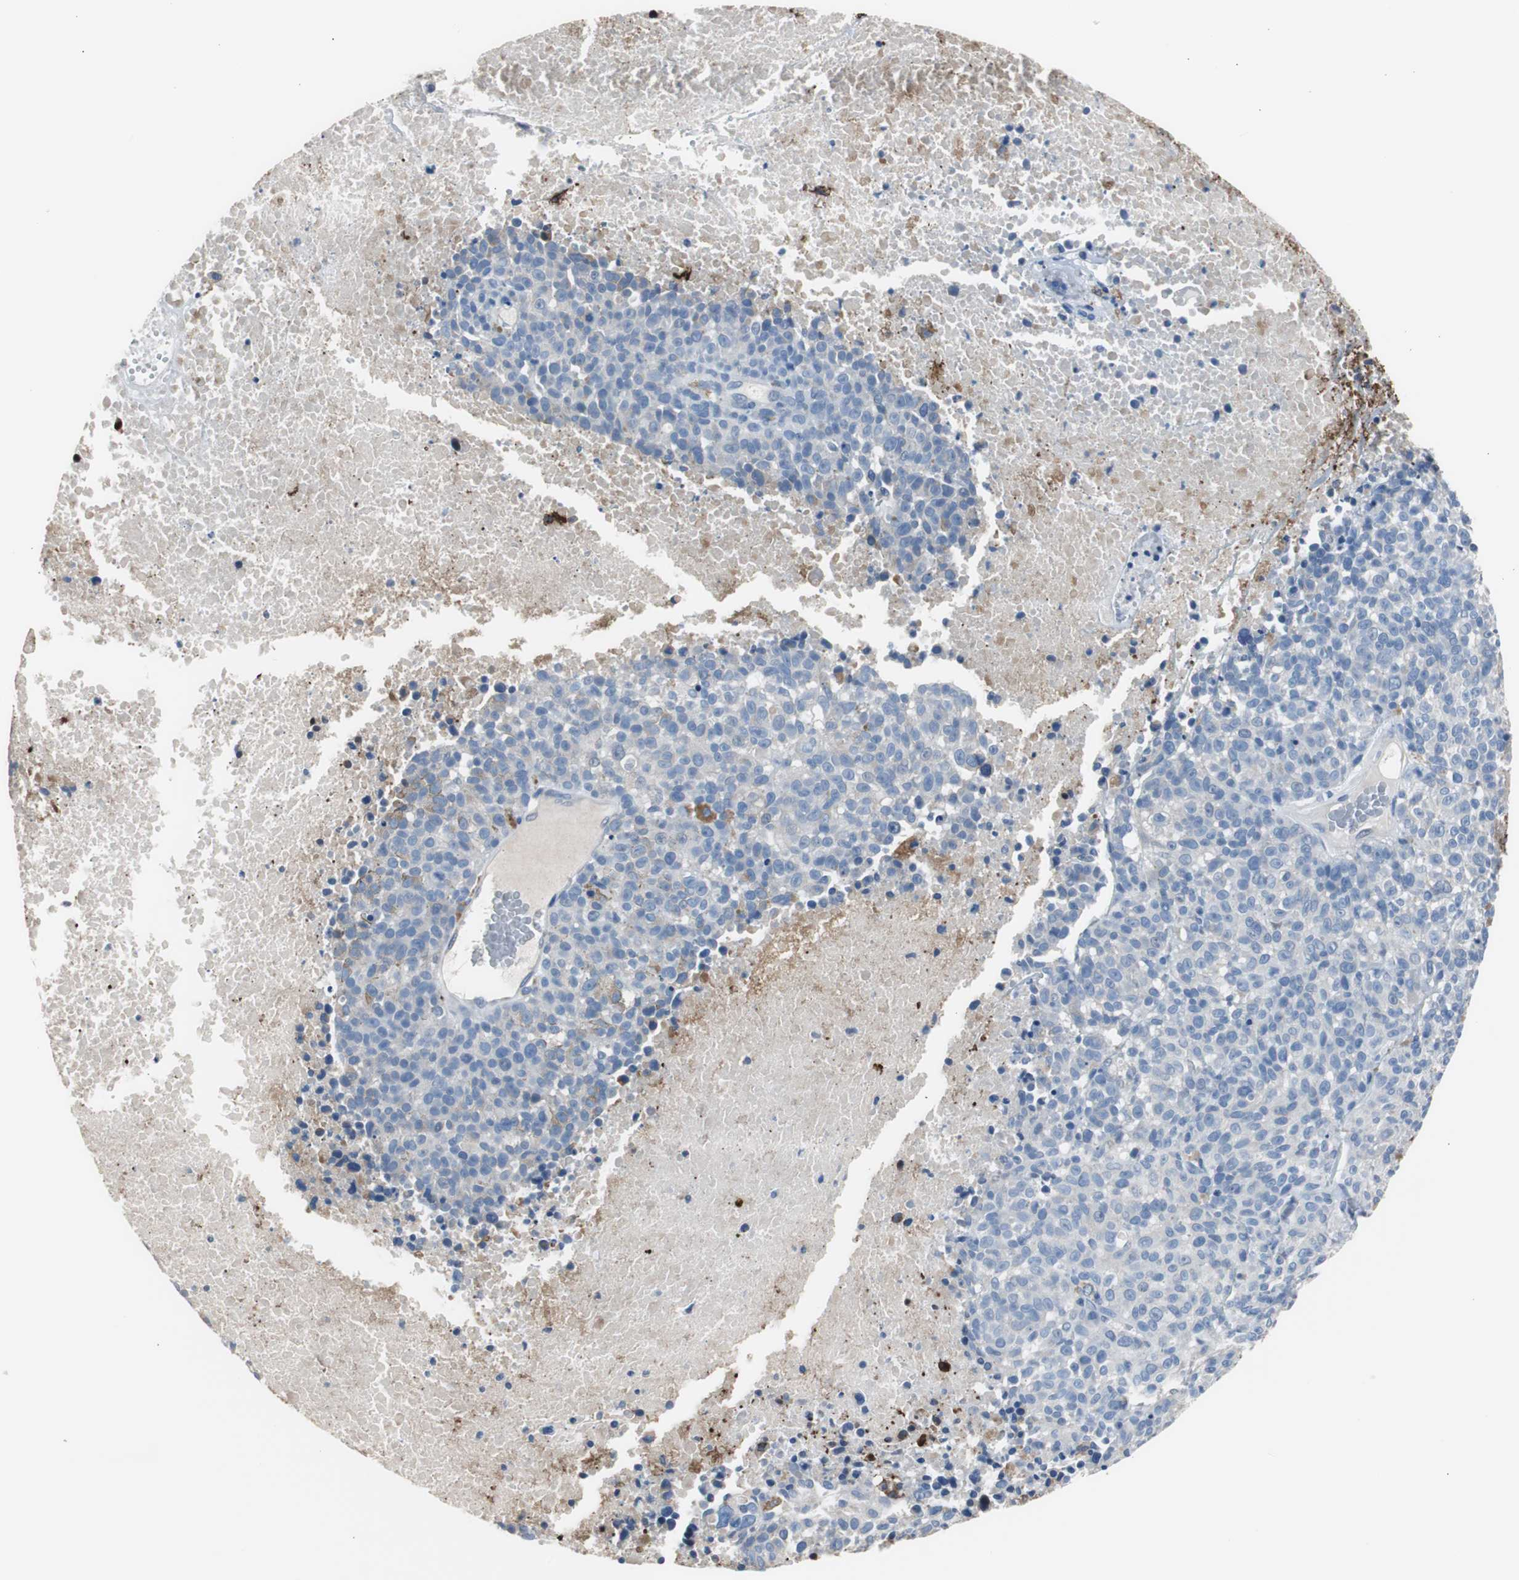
{"staining": {"intensity": "negative", "quantity": "none", "location": "none"}, "tissue": "melanoma", "cell_type": "Tumor cells", "image_type": "cancer", "snomed": [{"axis": "morphology", "description": "Malignant melanoma, Metastatic site"}, {"axis": "topography", "description": "Cerebral cortex"}], "caption": "A high-resolution image shows immunohistochemistry staining of malignant melanoma (metastatic site), which exhibits no significant staining in tumor cells.", "gene": "FCGR2B", "patient": {"sex": "female", "age": 52}}